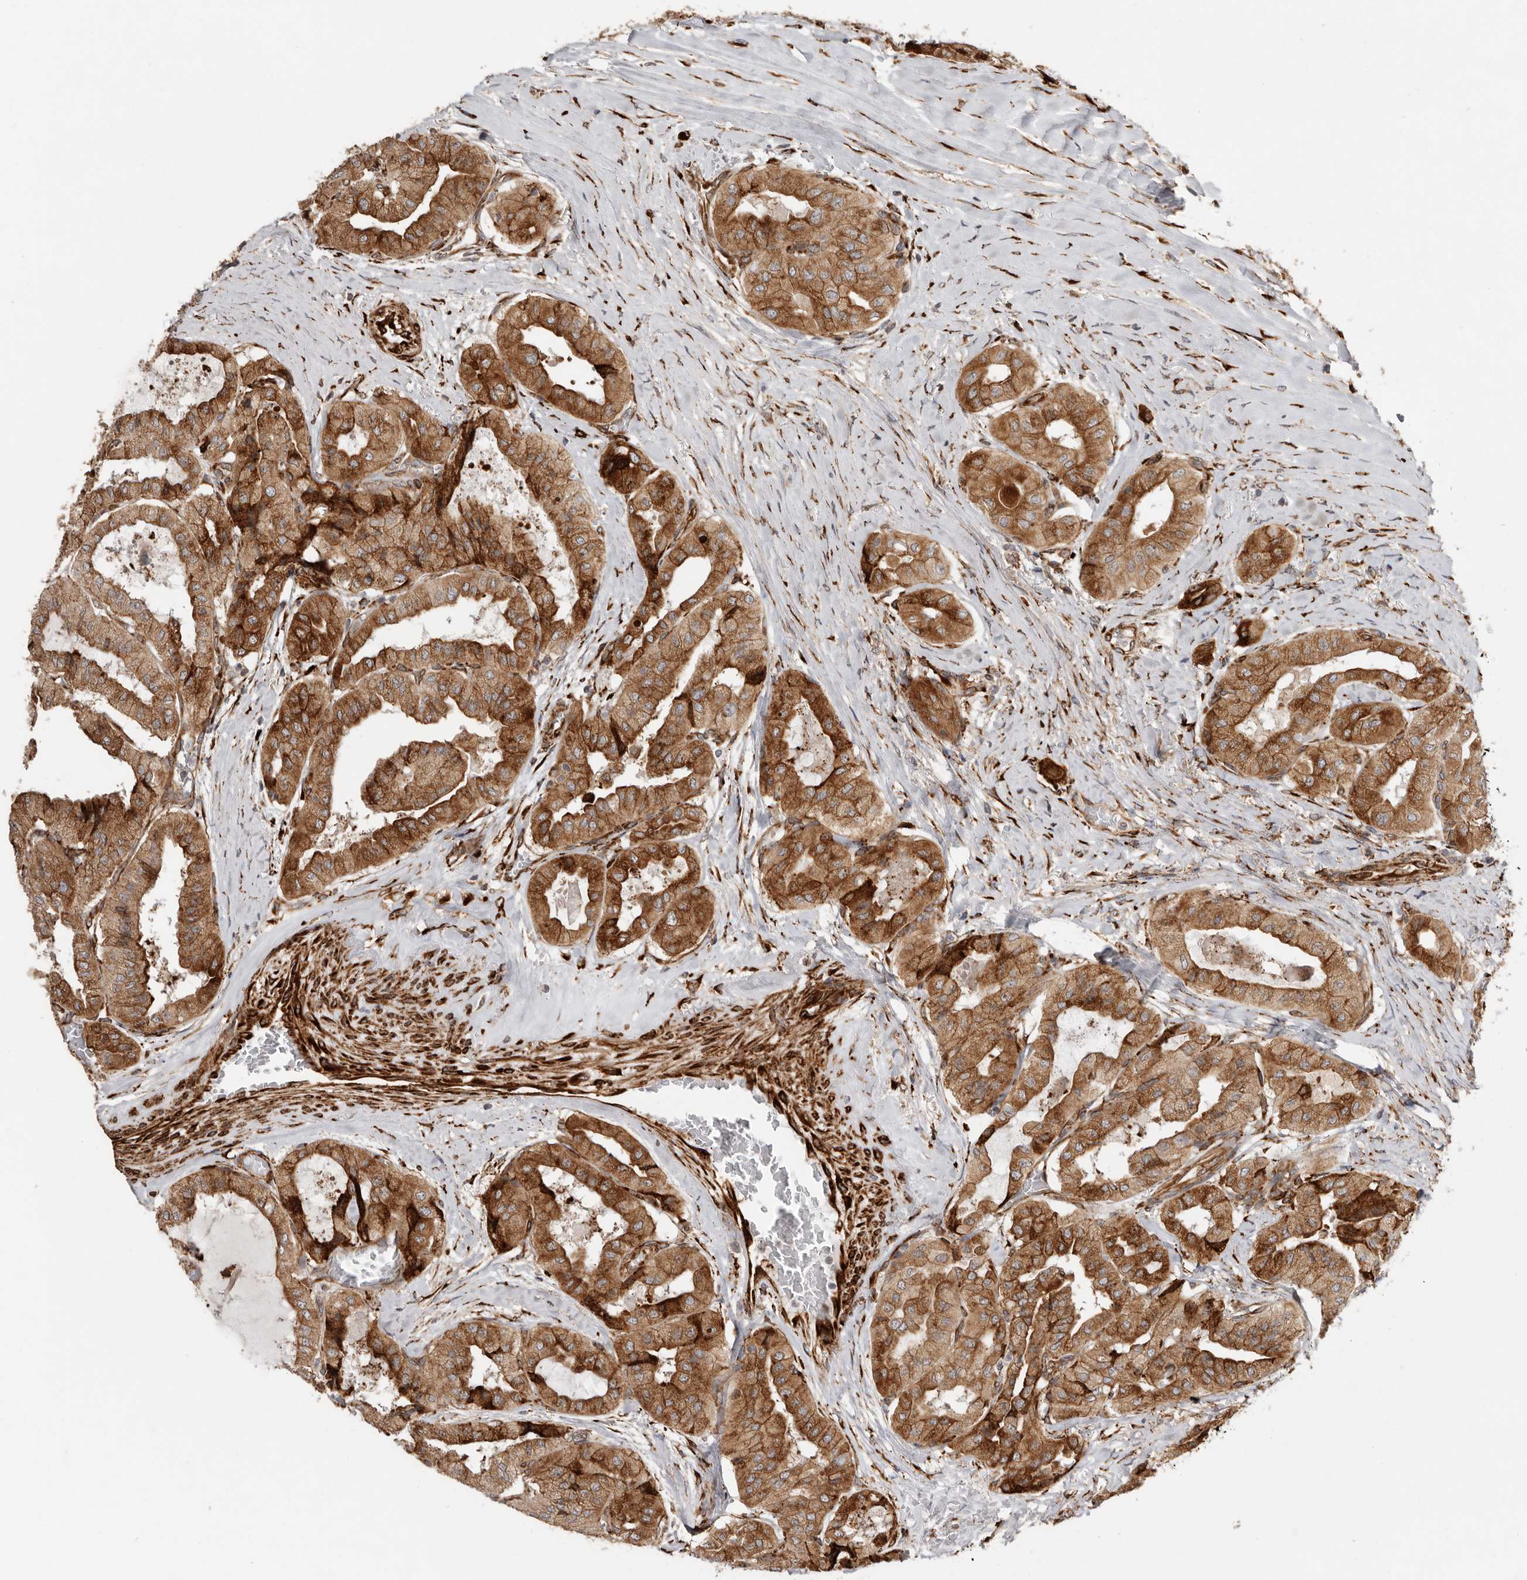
{"staining": {"intensity": "strong", "quantity": ">75%", "location": "cytoplasmic/membranous"}, "tissue": "thyroid cancer", "cell_type": "Tumor cells", "image_type": "cancer", "snomed": [{"axis": "morphology", "description": "Papillary adenocarcinoma, NOS"}, {"axis": "topography", "description": "Thyroid gland"}], "caption": "IHC histopathology image of papillary adenocarcinoma (thyroid) stained for a protein (brown), which exhibits high levels of strong cytoplasmic/membranous staining in about >75% of tumor cells.", "gene": "WDTC1", "patient": {"sex": "female", "age": 59}}